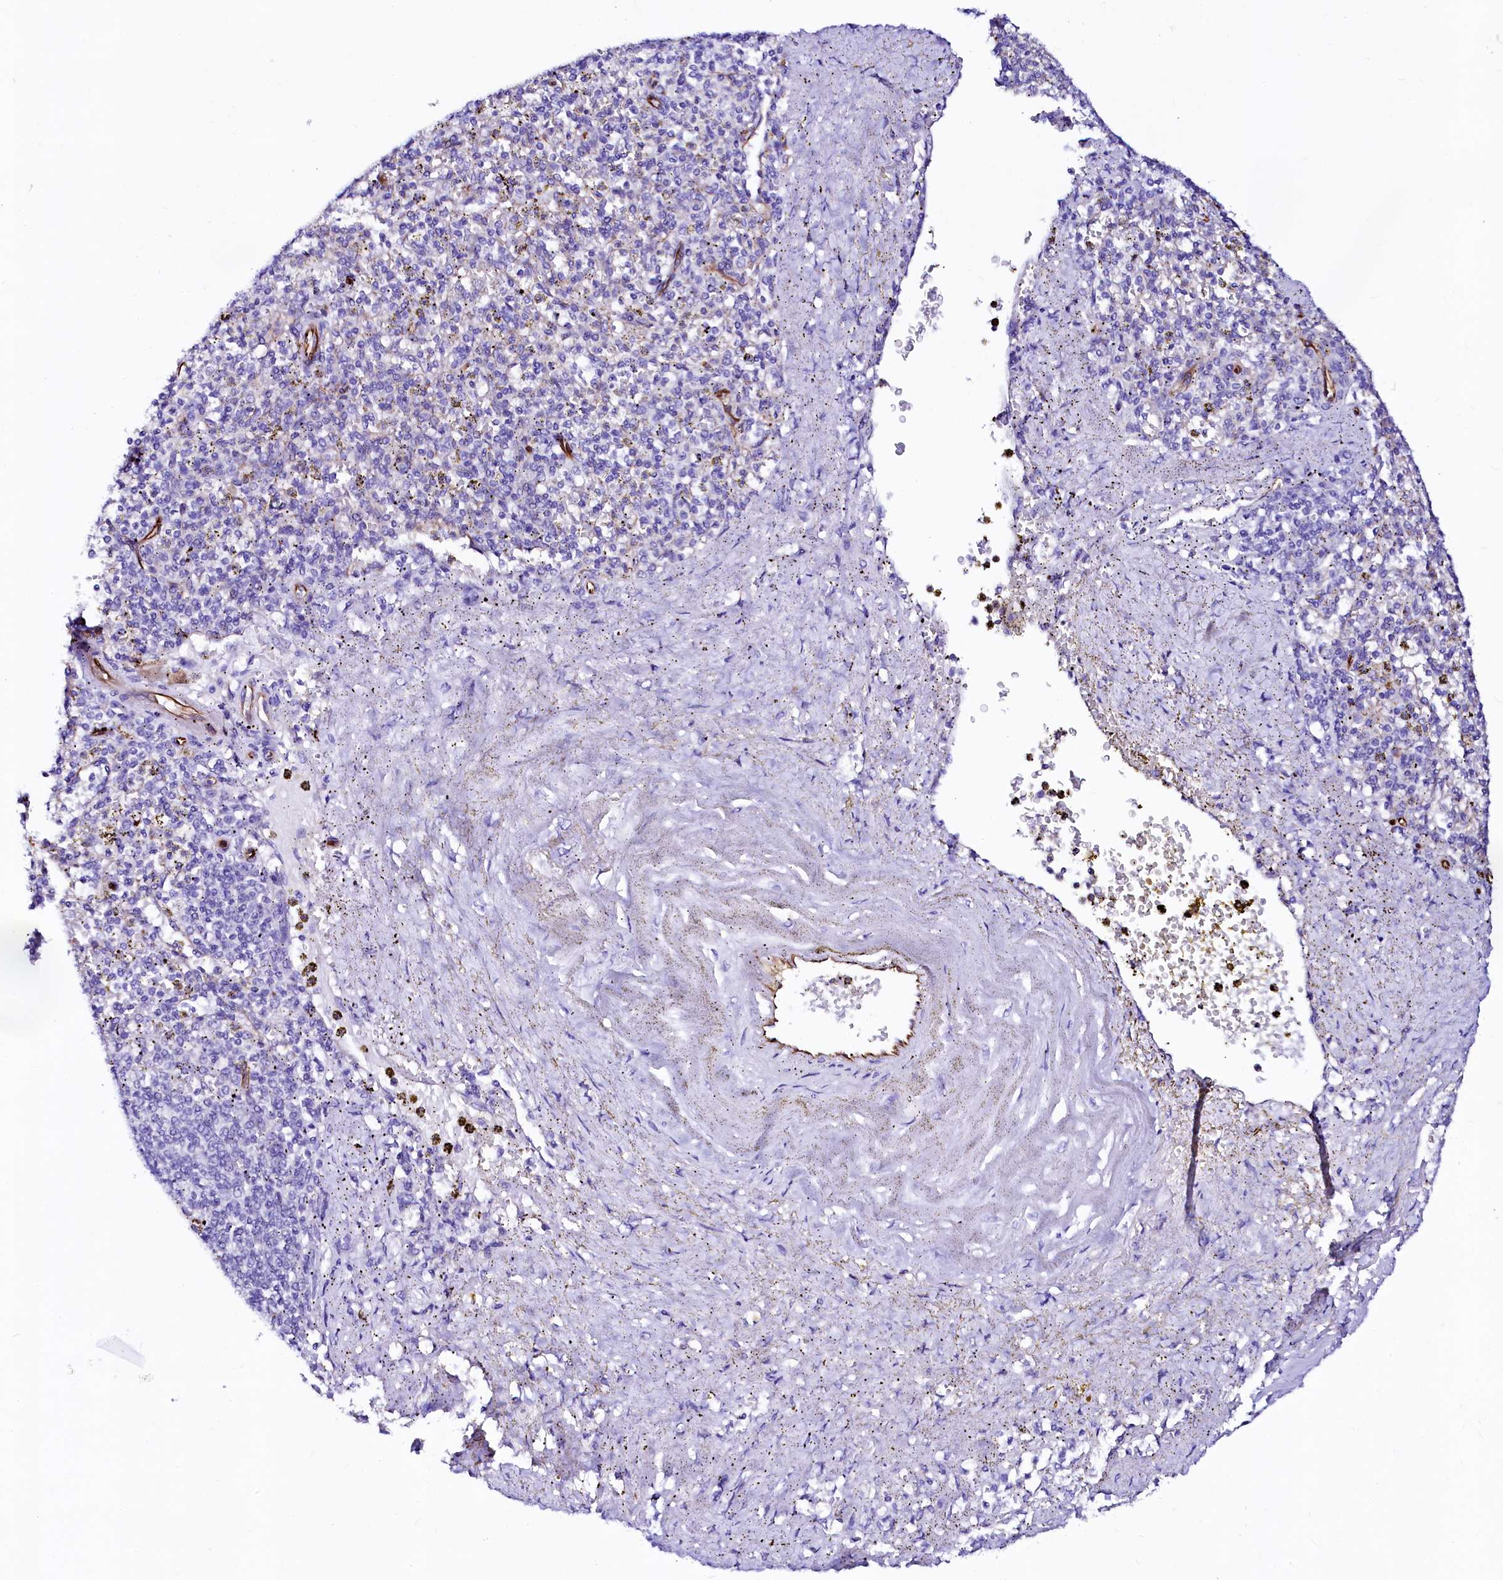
{"staining": {"intensity": "negative", "quantity": "none", "location": "none"}, "tissue": "spleen", "cell_type": "Cells in red pulp", "image_type": "normal", "snomed": [{"axis": "morphology", "description": "Normal tissue, NOS"}, {"axis": "topography", "description": "Spleen"}], "caption": "A micrograph of human spleen is negative for staining in cells in red pulp.", "gene": "SFR1", "patient": {"sex": "male", "age": 72}}